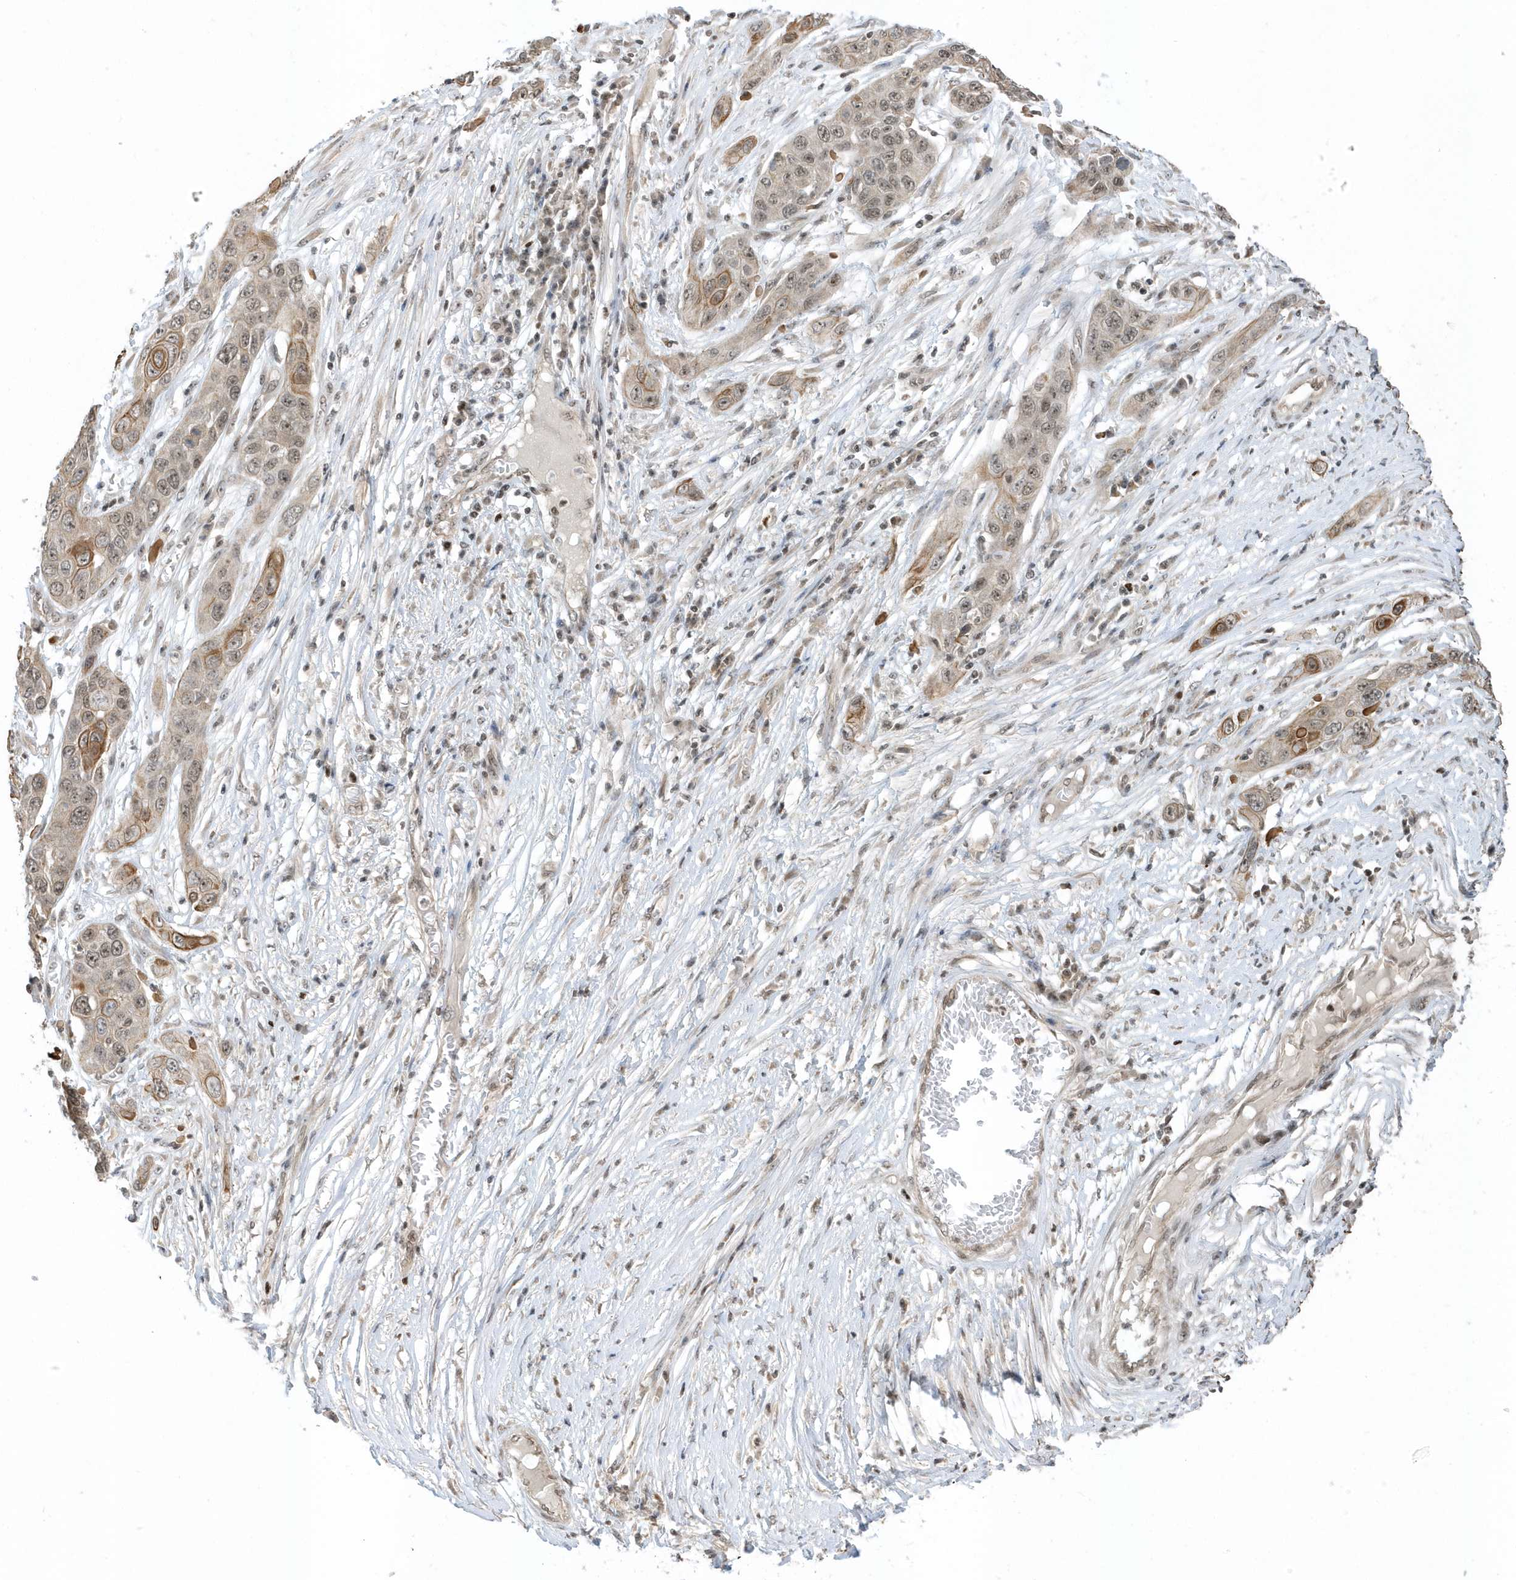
{"staining": {"intensity": "moderate", "quantity": ">75%", "location": "cytoplasmic/membranous,nuclear"}, "tissue": "skin cancer", "cell_type": "Tumor cells", "image_type": "cancer", "snomed": [{"axis": "morphology", "description": "Squamous cell carcinoma, NOS"}, {"axis": "topography", "description": "Skin"}], "caption": "This is an image of immunohistochemistry staining of skin cancer (squamous cell carcinoma), which shows moderate staining in the cytoplasmic/membranous and nuclear of tumor cells.", "gene": "ZNF740", "patient": {"sex": "male", "age": 55}}